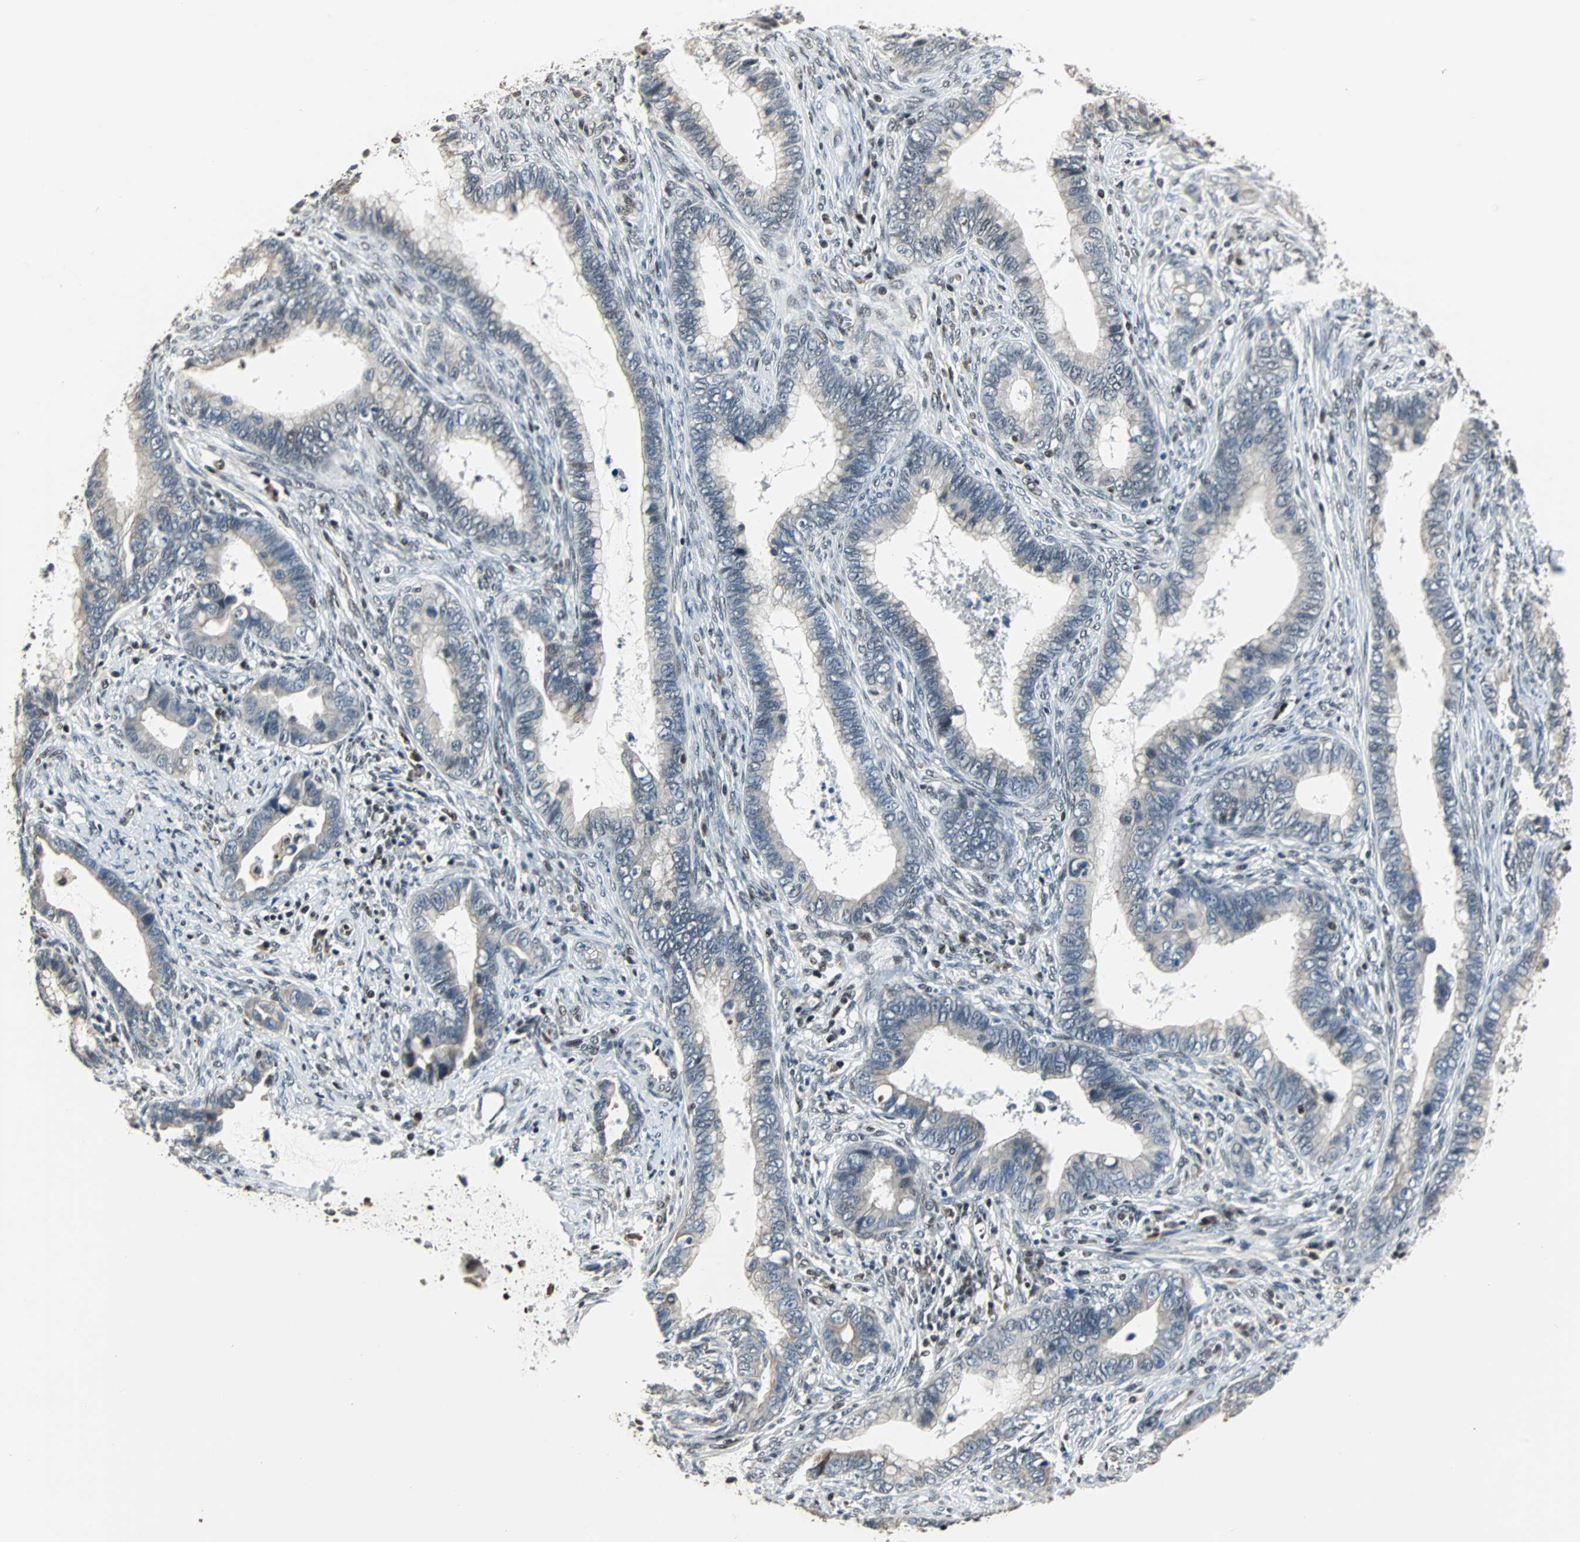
{"staining": {"intensity": "weak", "quantity": "<25%", "location": "cytoplasmic/membranous"}, "tissue": "cervical cancer", "cell_type": "Tumor cells", "image_type": "cancer", "snomed": [{"axis": "morphology", "description": "Adenocarcinoma, NOS"}, {"axis": "topography", "description": "Cervix"}], "caption": "Immunohistochemical staining of cervical cancer (adenocarcinoma) demonstrates no significant staining in tumor cells.", "gene": "TERF2IP", "patient": {"sex": "female", "age": 44}}